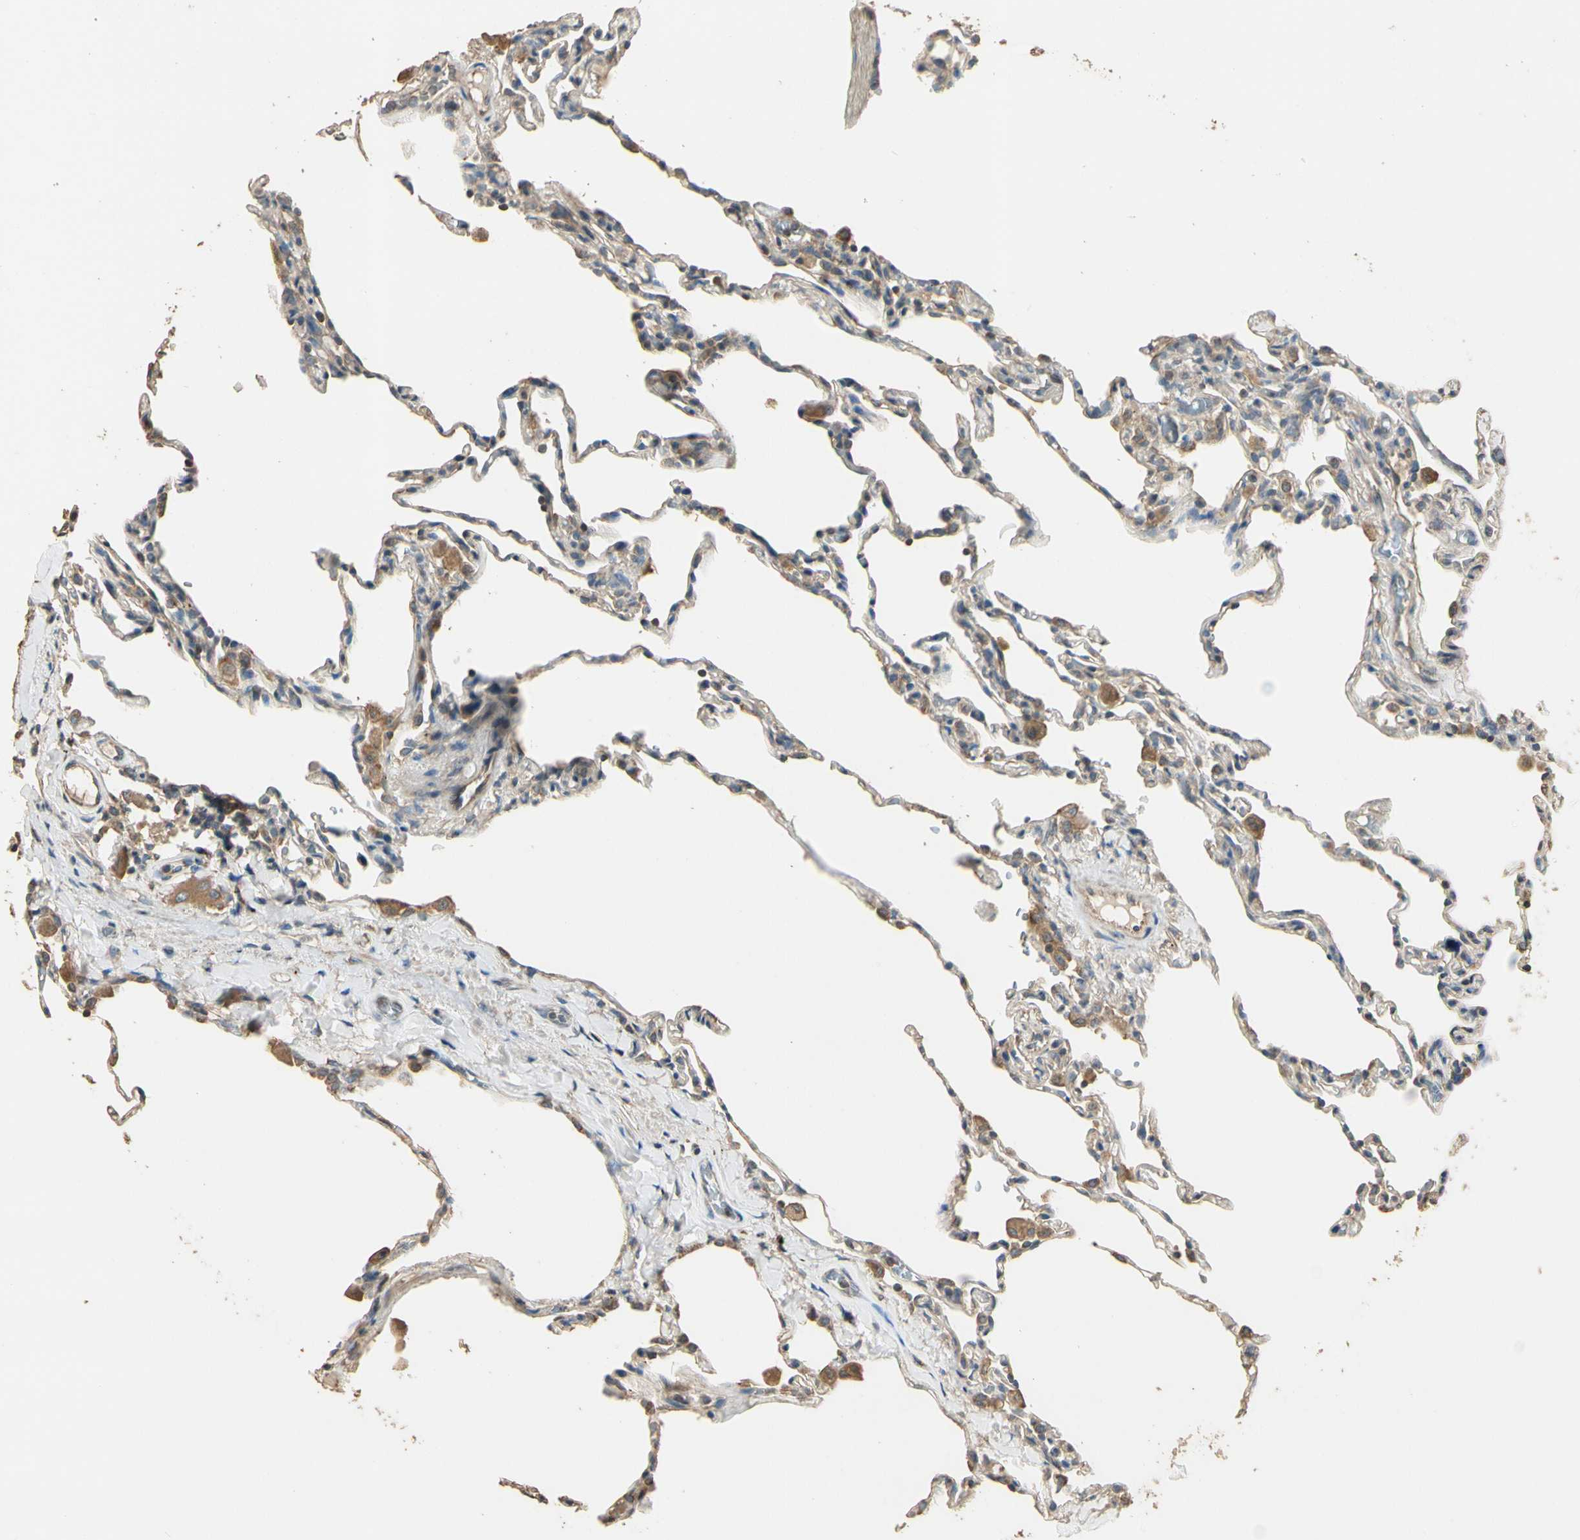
{"staining": {"intensity": "moderate", "quantity": "25%-75%", "location": "cytoplasmic/membranous"}, "tissue": "lung", "cell_type": "Alveolar cells", "image_type": "normal", "snomed": [{"axis": "morphology", "description": "Normal tissue, NOS"}, {"axis": "topography", "description": "Lung"}], "caption": "Approximately 25%-75% of alveolar cells in unremarkable lung reveal moderate cytoplasmic/membranous protein positivity as visualized by brown immunohistochemical staining.", "gene": "STX18", "patient": {"sex": "male", "age": 59}}